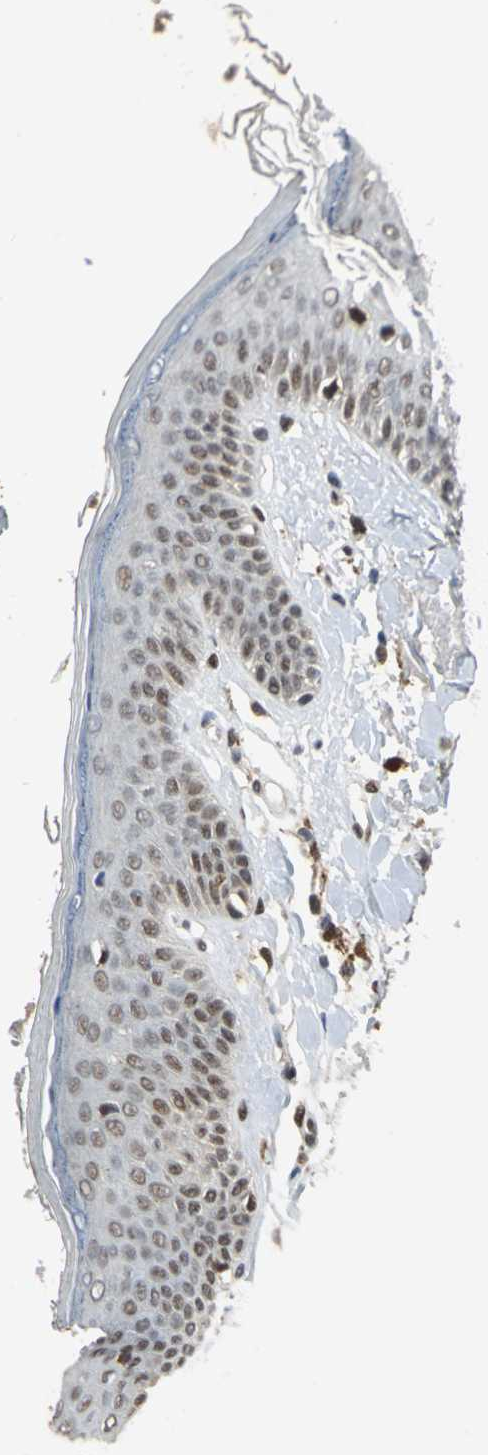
{"staining": {"intensity": "moderate", "quantity": ">75%", "location": "nuclear"}, "tissue": "skin cancer", "cell_type": "Tumor cells", "image_type": "cancer", "snomed": [{"axis": "morphology", "description": "Basal cell carcinoma"}, {"axis": "topography", "description": "Skin"}], "caption": "Protein analysis of skin basal cell carcinoma tissue exhibits moderate nuclear expression in approximately >75% of tumor cells.", "gene": "ELF2", "patient": {"sex": "male", "age": 74}}